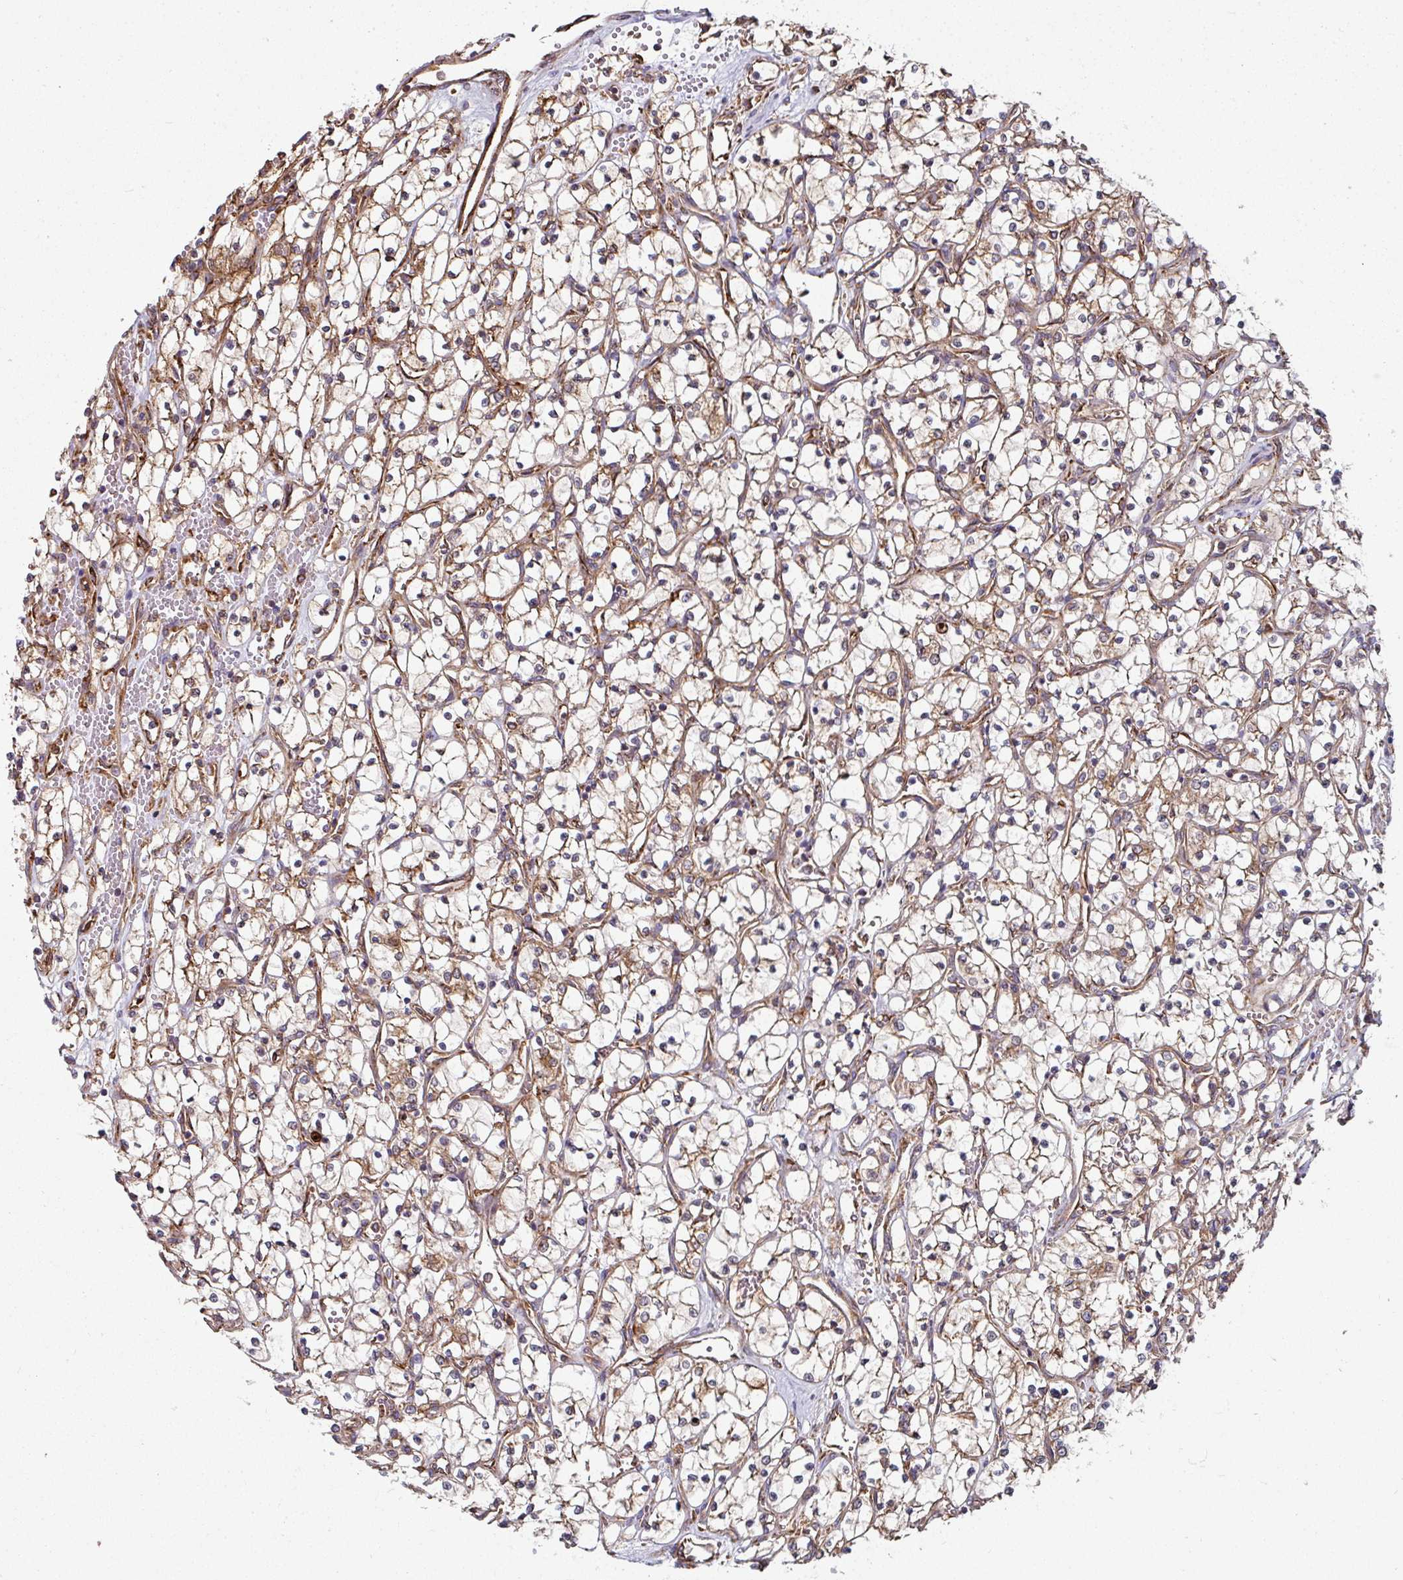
{"staining": {"intensity": "moderate", "quantity": ">75%", "location": "cytoplasmic/membranous"}, "tissue": "renal cancer", "cell_type": "Tumor cells", "image_type": "cancer", "snomed": [{"axis": "morphology", "description": "Adenocarcinoma, NOS"}, {"axis": "topography", "description": "Kidney"}], "caption": "A brown stain highlights moderate cytoplasmic/membranous staining of a protein in human renal adenocarcinoma tumor cells.", "gene": "FAT4", "patient": {"sex": "female", "age": 69}}